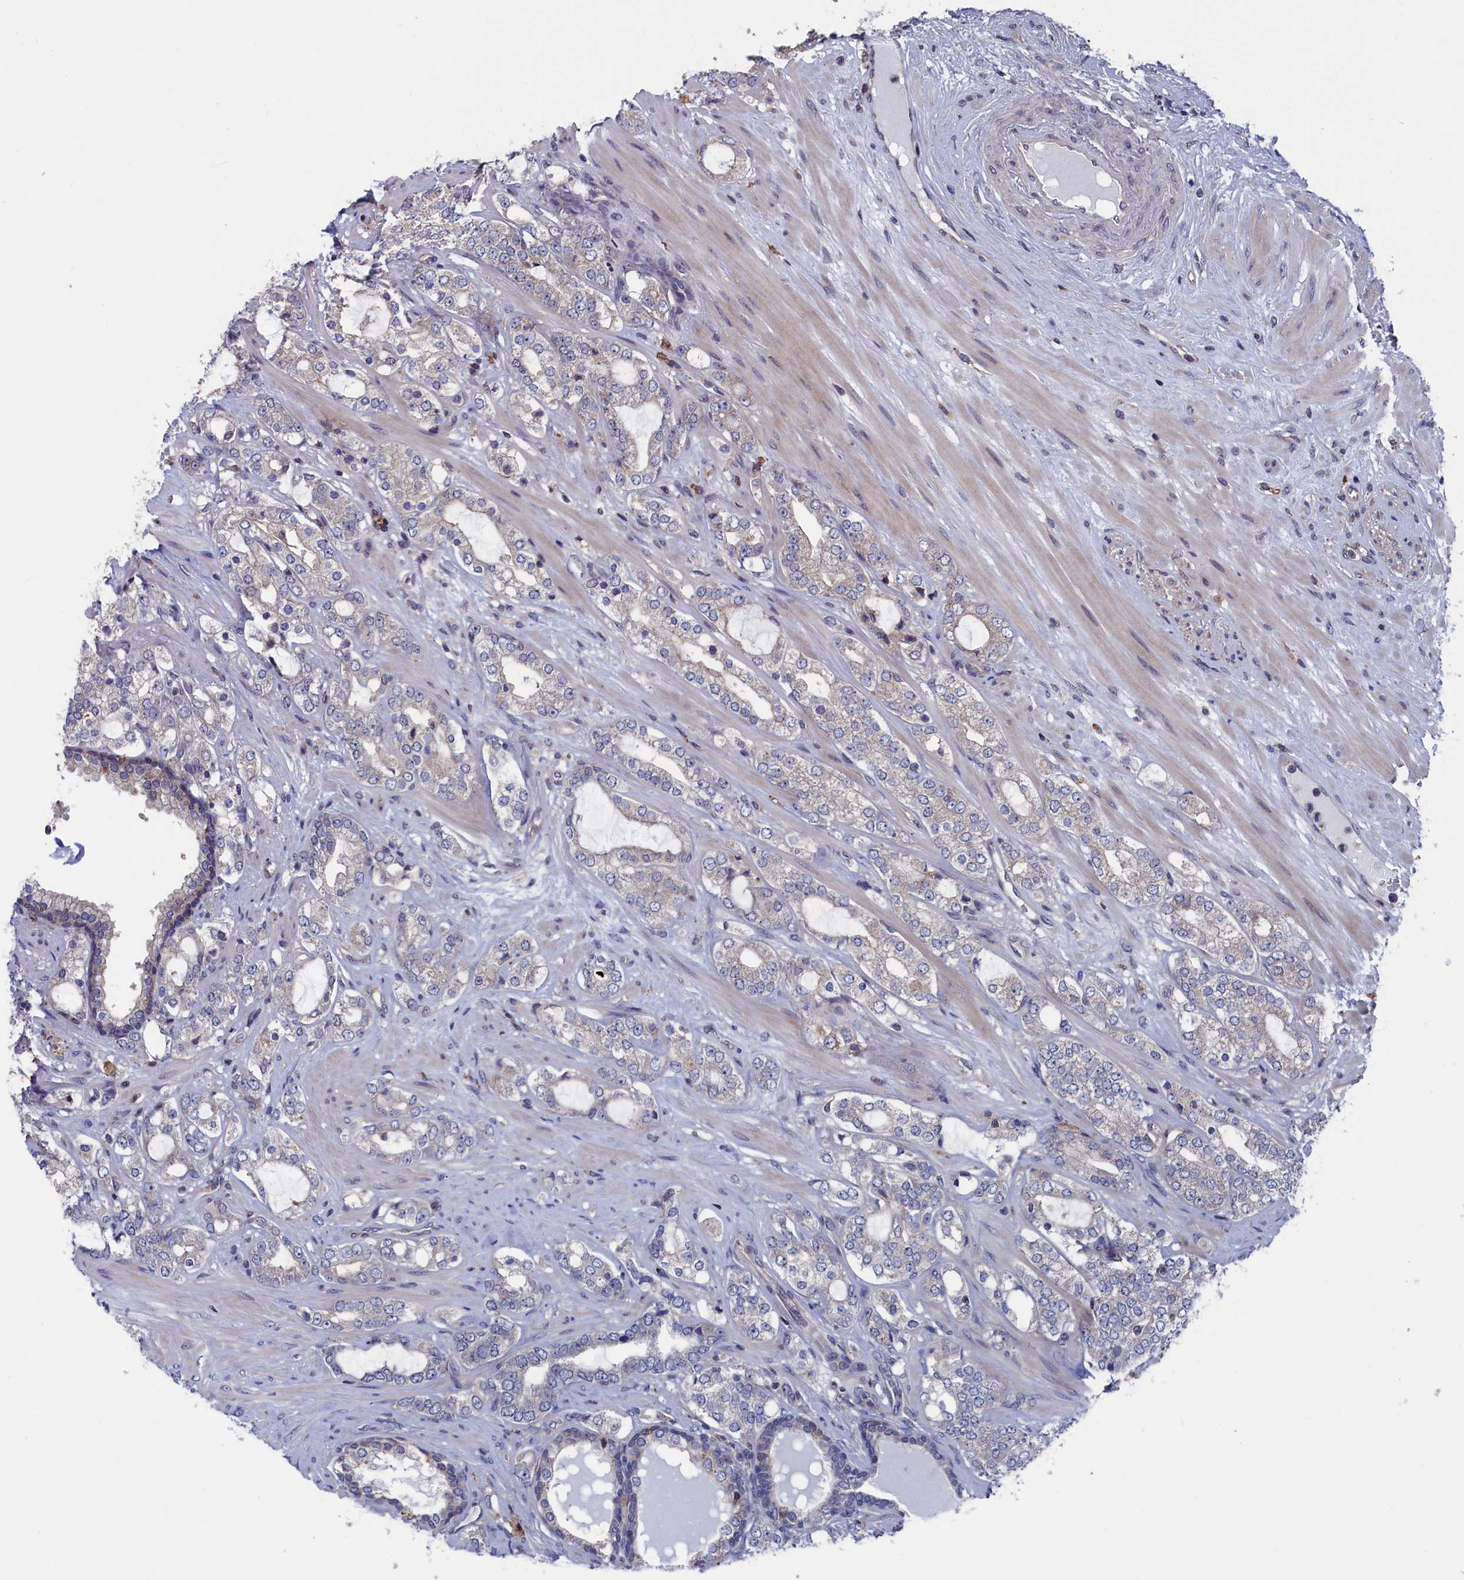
{"staining": {"intensity": "negative", "quantity": "none", "location": "none"}, "tissue": "prostate cancer", "cell_type": "Tumor cells", "image_type": "cancer", "snomed": [{"axis": "morphology", "description": "Adenocarcinoma, High grade"}, {"axis": "topography", "description": "Prostate"}], "caption": "A histopathology image of high-grade adenocarcinoma (prostate) stained for a protein exhibits no brown staining in tumor cells. (DAB immunohistochemistry (IHC) with hematoxylin counter stain).", "gene": "SPATA13", "patient": {"sex": "male", "age": 64}}